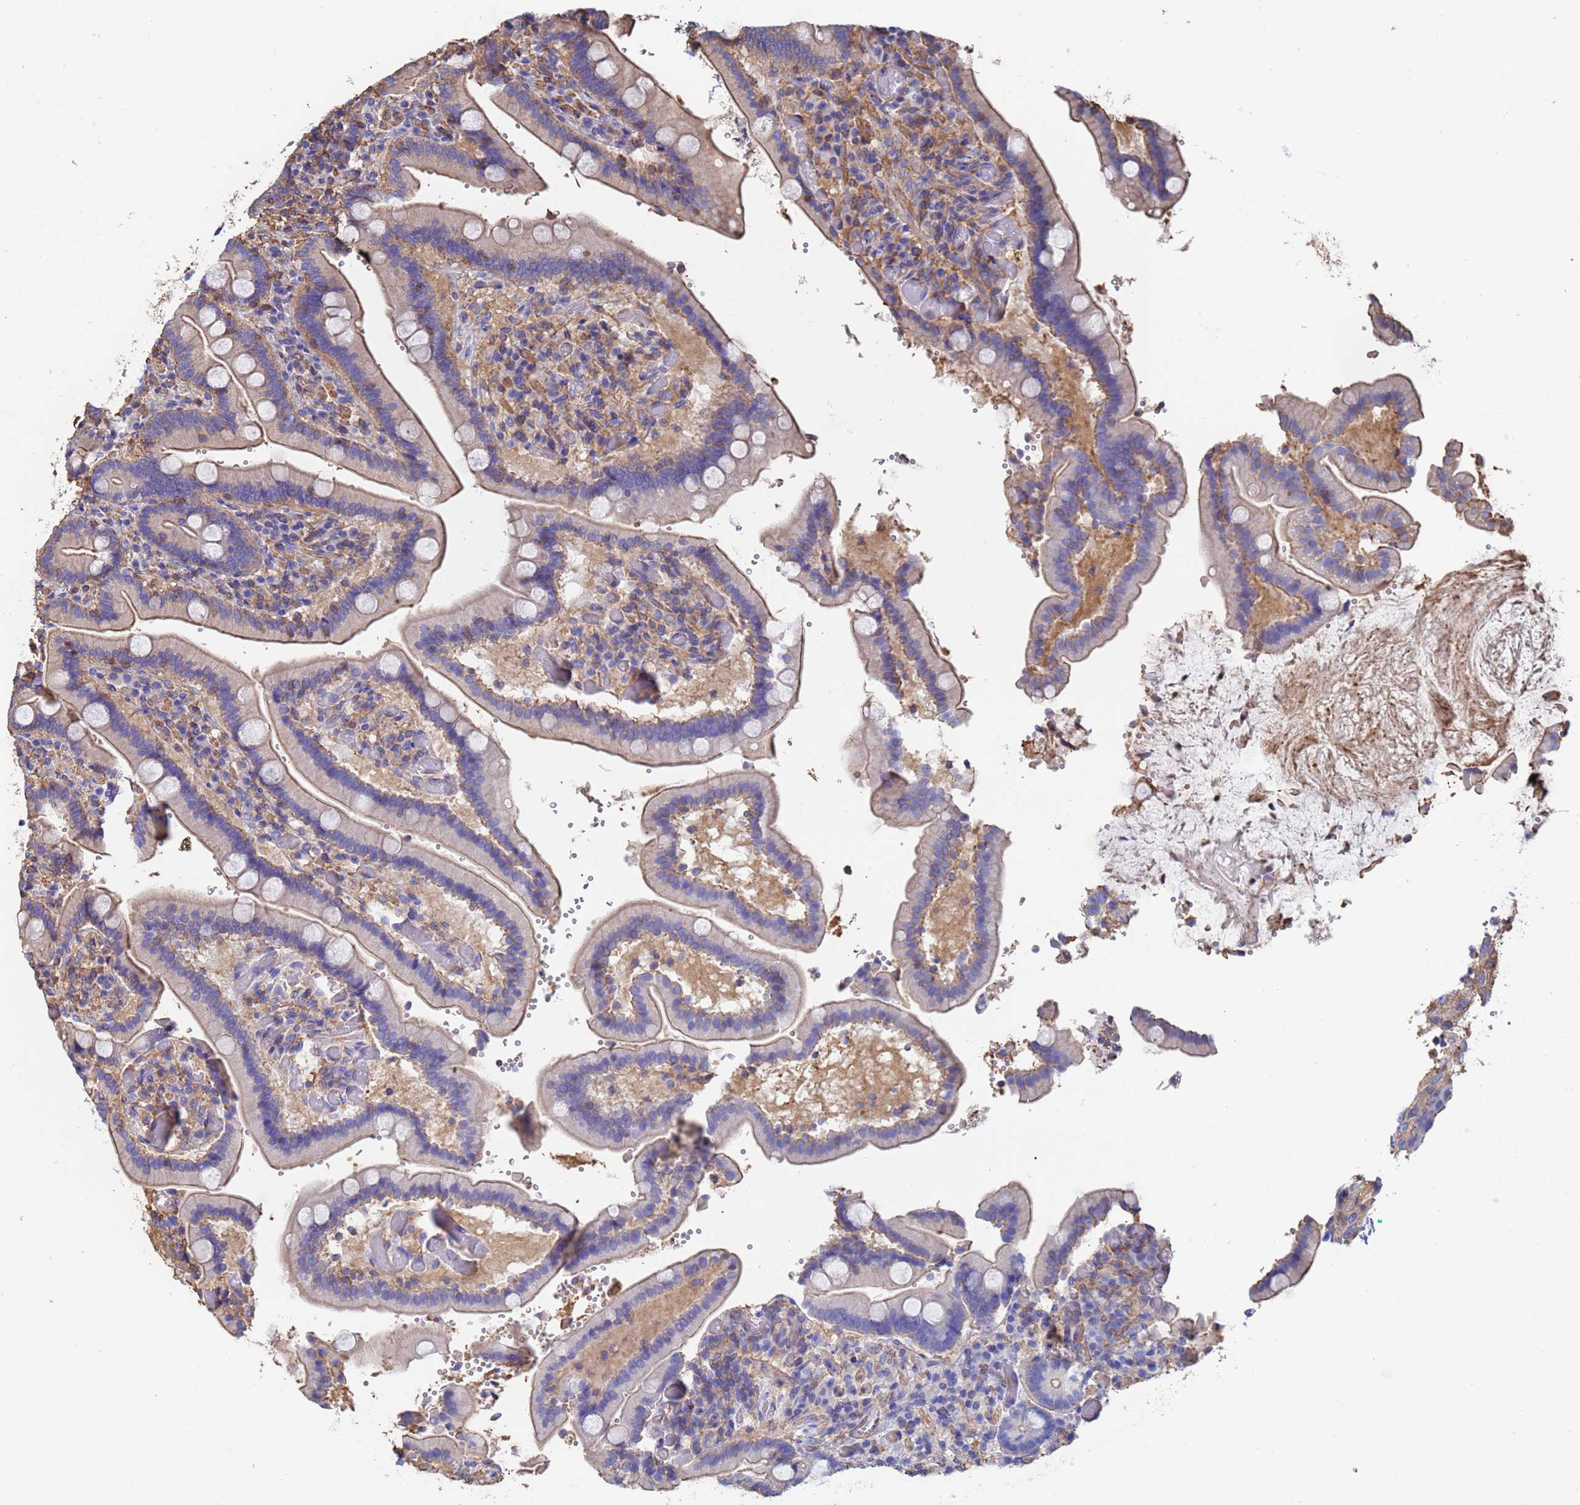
{"staining": {"intensity": "weak", "quantity": "25%-75%", "location": "cytoplasmic/membranous"}, "tissue": "duodenum", "cell_type": "Glandular cells", "image_type": "normal", "snomed": [{"axis": "morphology", "description": "Normal tissue, NOS"}, {"axis": "topography", "description": "Duodenum"}], "caption": "This image demonstrates benign duodenum stained with IHC to label a protein in brown. The cytoplasmic/membranous of glandular cells show weak positivity for the protein. Nuclei are counter-stained blue.", "gene": "MYL12A", "patient": {"sex": "female", "age": 62}}